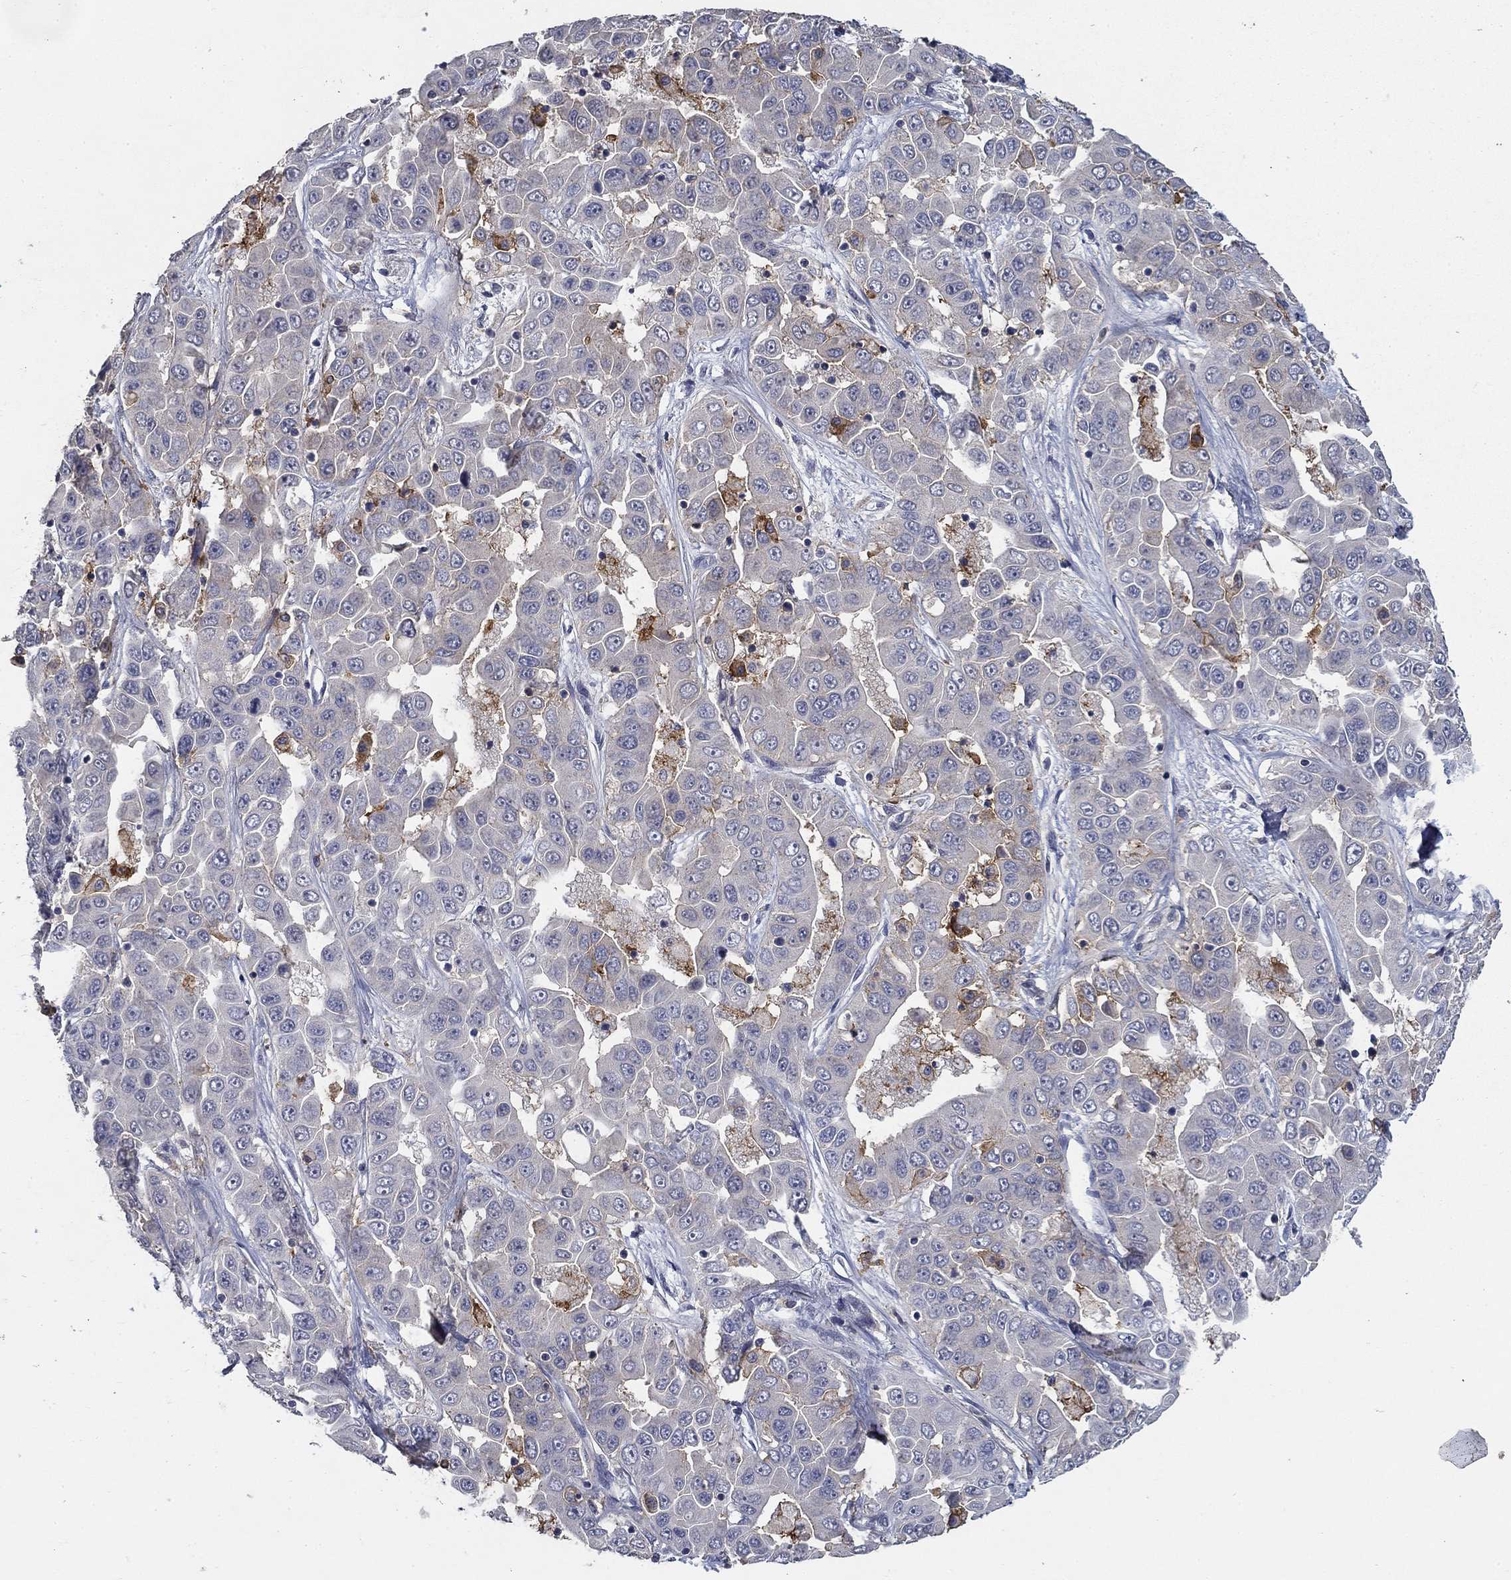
{"staining": {"intensity": "negative", "quantity": "none", "location": "none"}, "tissue": "liver cancer", "cell_type": "Tumor cells", "image_type": "cancer", "snomed": [{"axis": "morphology", "description": "Cholangiocarcinoma"}, {"axis": "topography", "description": "Liver"}], "caption": "Immunohistochemistry (IHC) histopathology image of neoplastic tissue: liver cancer (cholangiocarcinoma) stained with DAB (3,3'-diaminobenzidine) exhibits no significant protein positivity in tumor cells.", "gene": "CD274", "patient": {"sex": "female", "age": 52}}